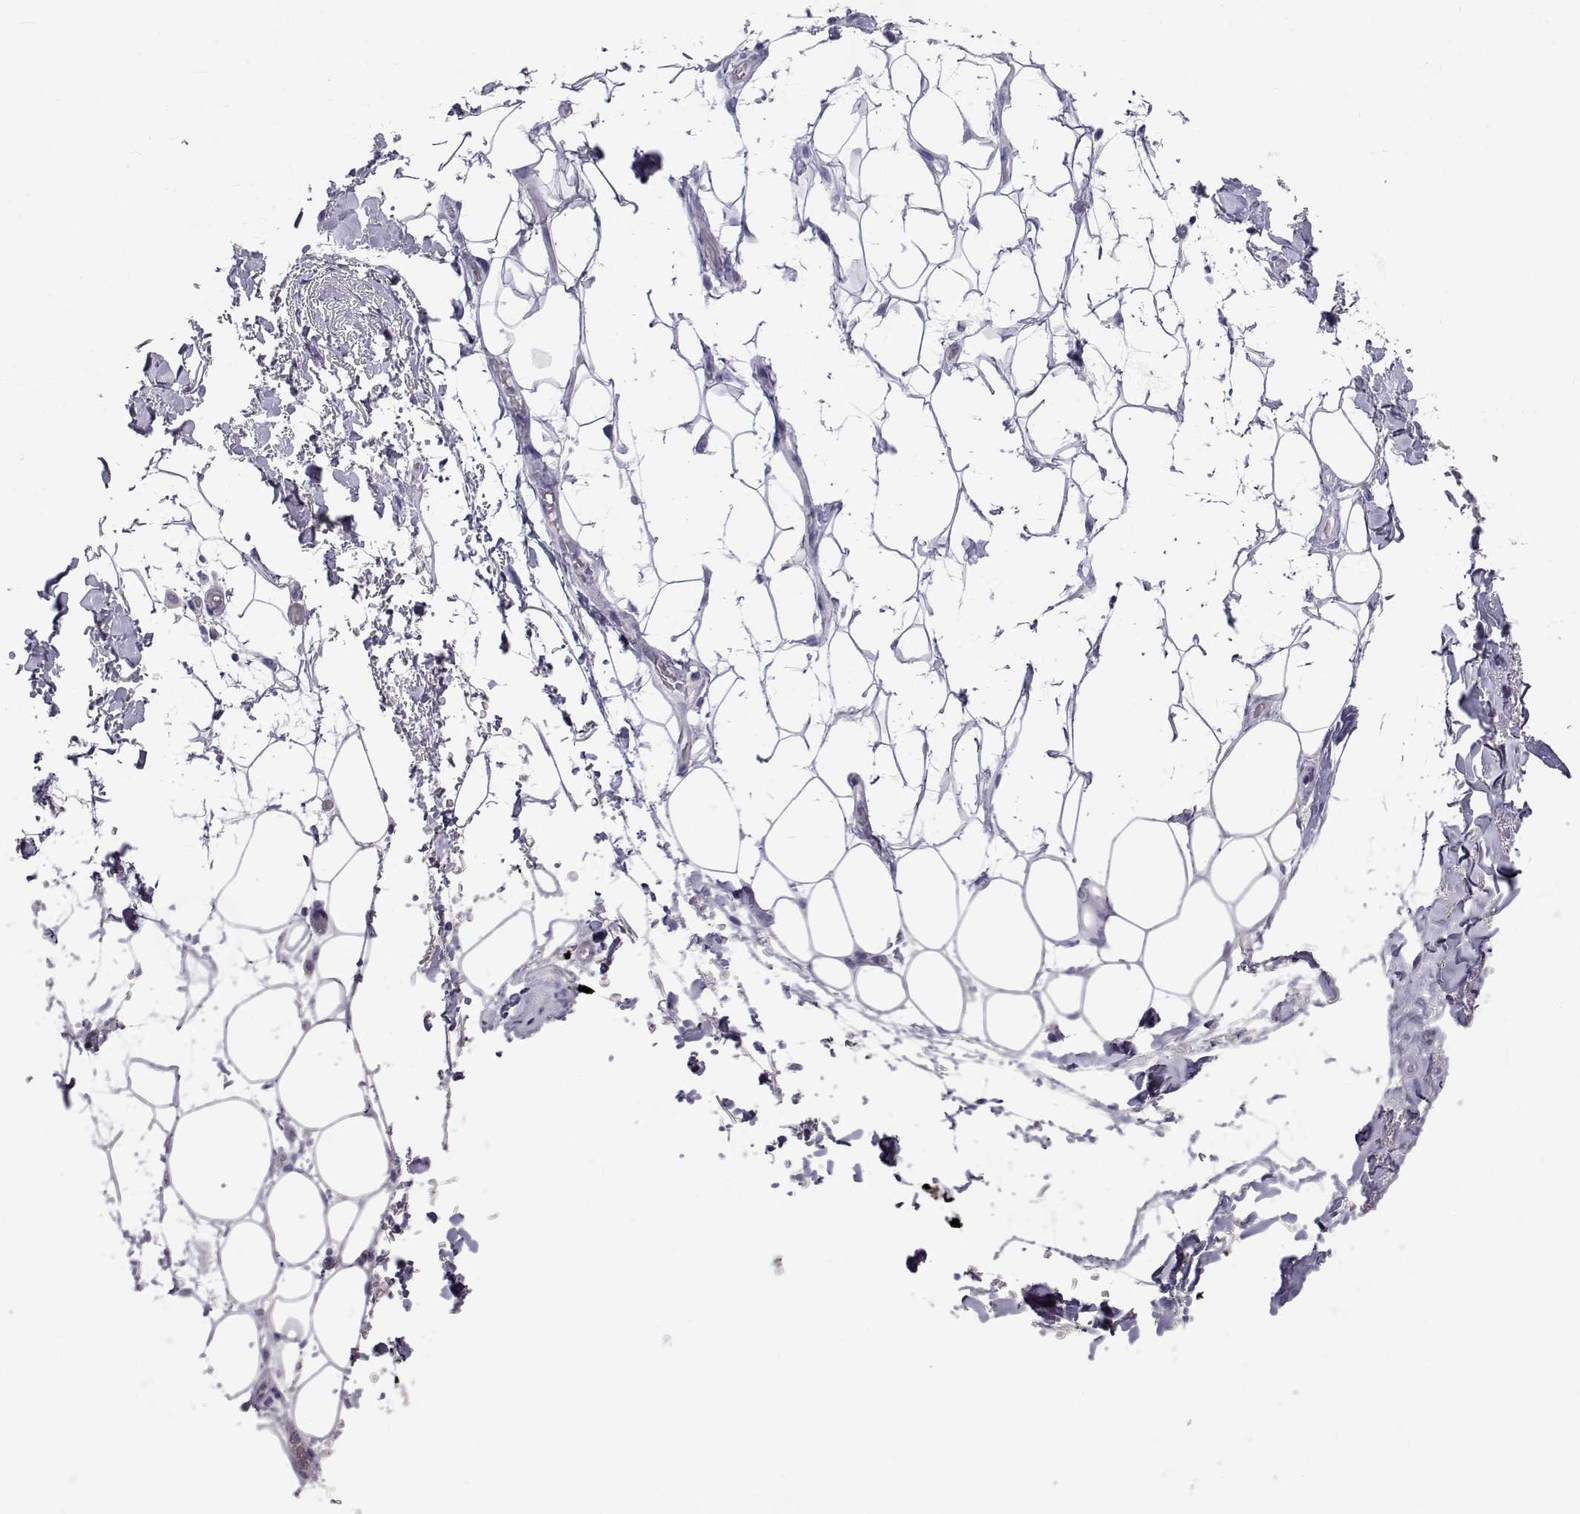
{"staining": {"intensity": "negative", "quantity": "none", "location": "none"}, "tissue": "adipose tissue", "cell_type": "Adipocytes", "image_type": "normal", "snomed": [{"axis": "morphology", "description": "Normal tissue, NOS"}, {"axis": "topography", "description": "Anal"}, {"axis": "topography", "description": "Peripheral nerve tissue"}], "caption": "The histopathology image reveals no significant expression in adipocytes of adipose tissue.", "gene": "SLC6A3", "patient": {"sex": "male", "age": 53}}